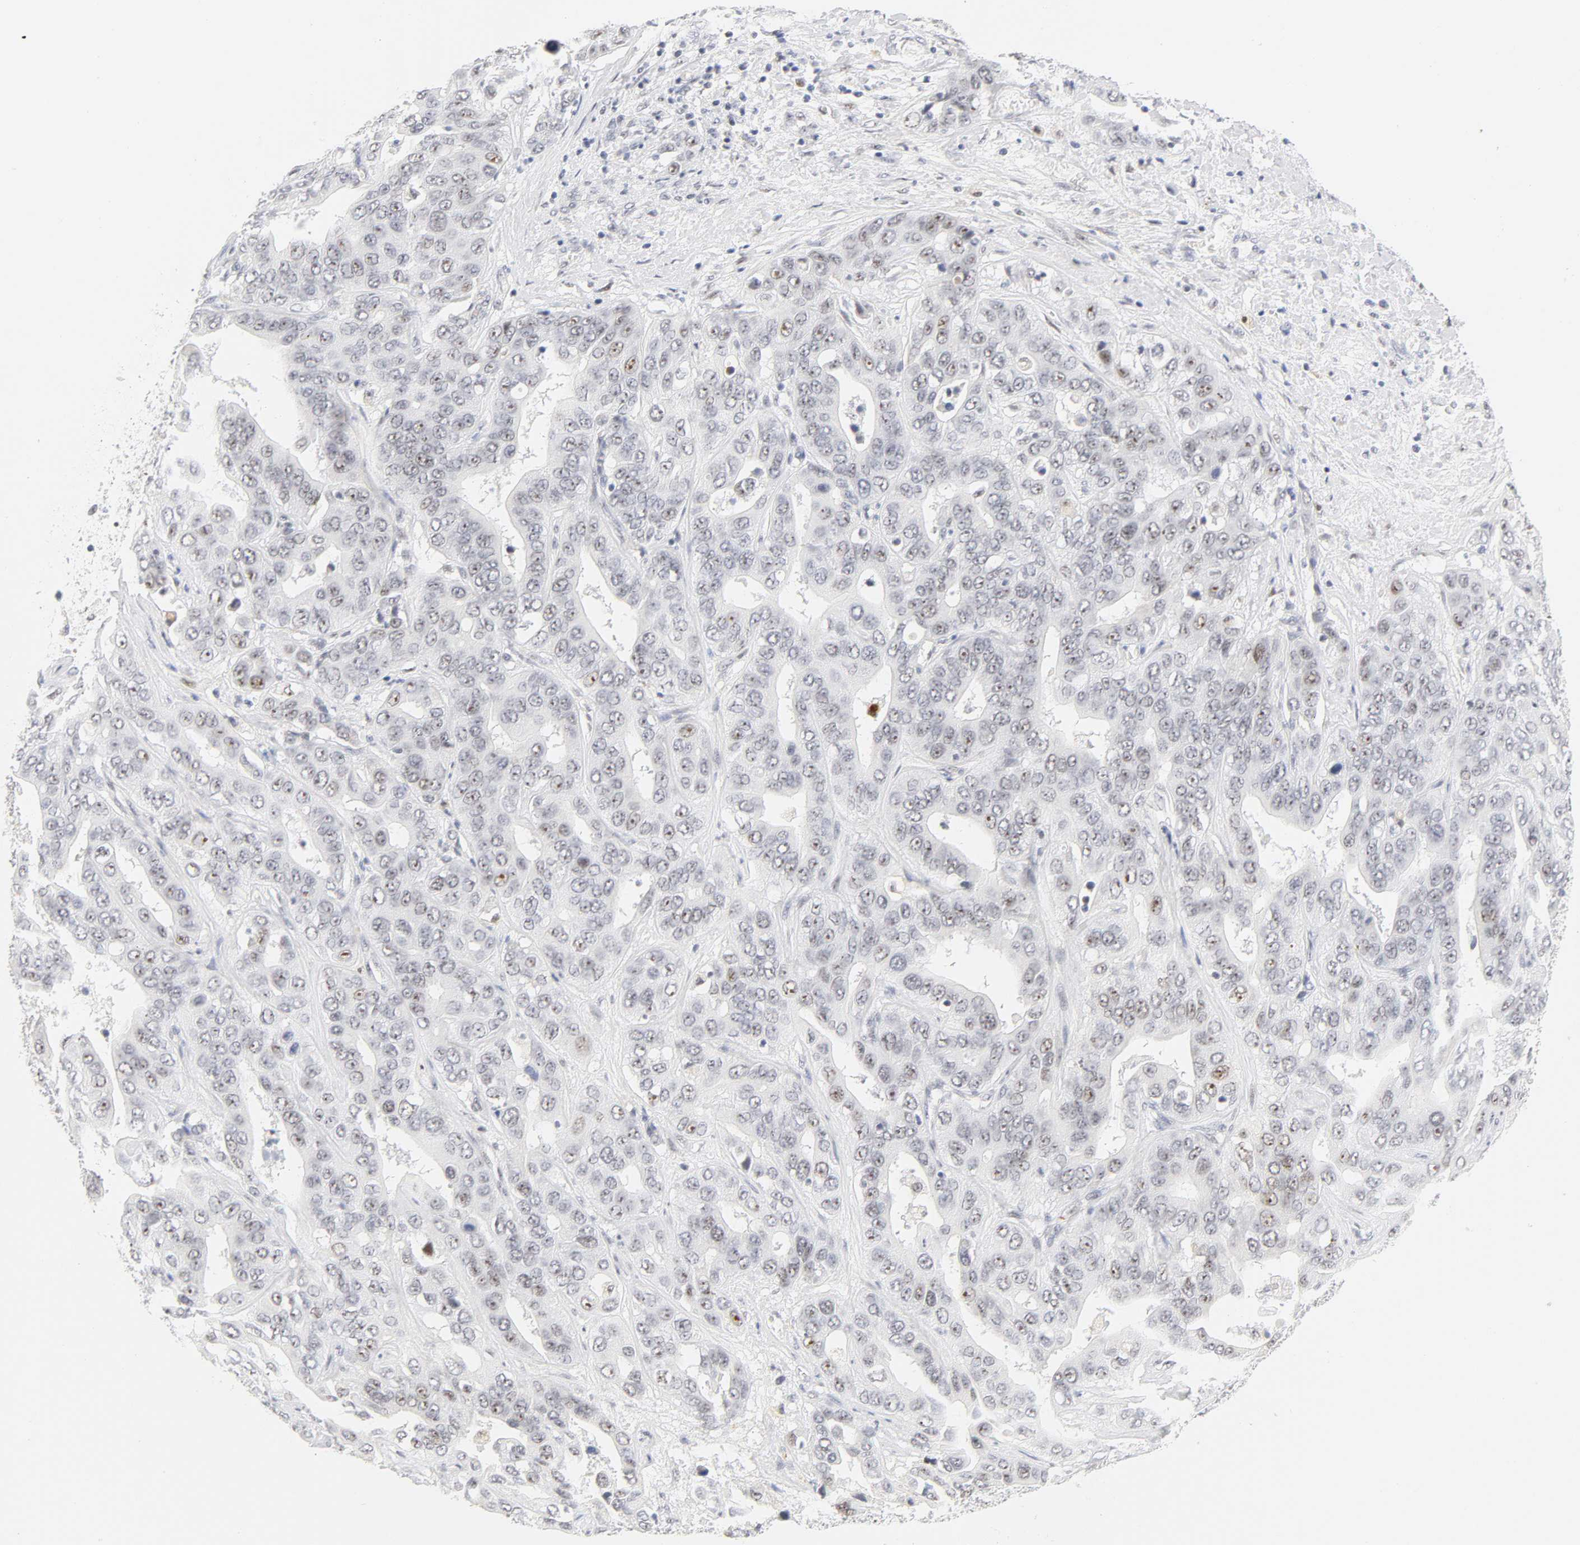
{"staining": {"intensity": "weak", "quantity": "<25%", "location": "nuclear"}, "tissue": "liver cancer", "cell_type": "Tumor cells", "image_type": "cancer", "snomed": [{"axis": "morphology", "description": "Cholangiocarcinoma"}, {"axis": "topography", "description": "Liver"}], "caption": "DAB immunohistochemical staining of human liver cholangiocarcinoma displays no significant positivity in tumor cells.", "gene": "MNAT1", "patient": {"sex": "female", "age": 52}}